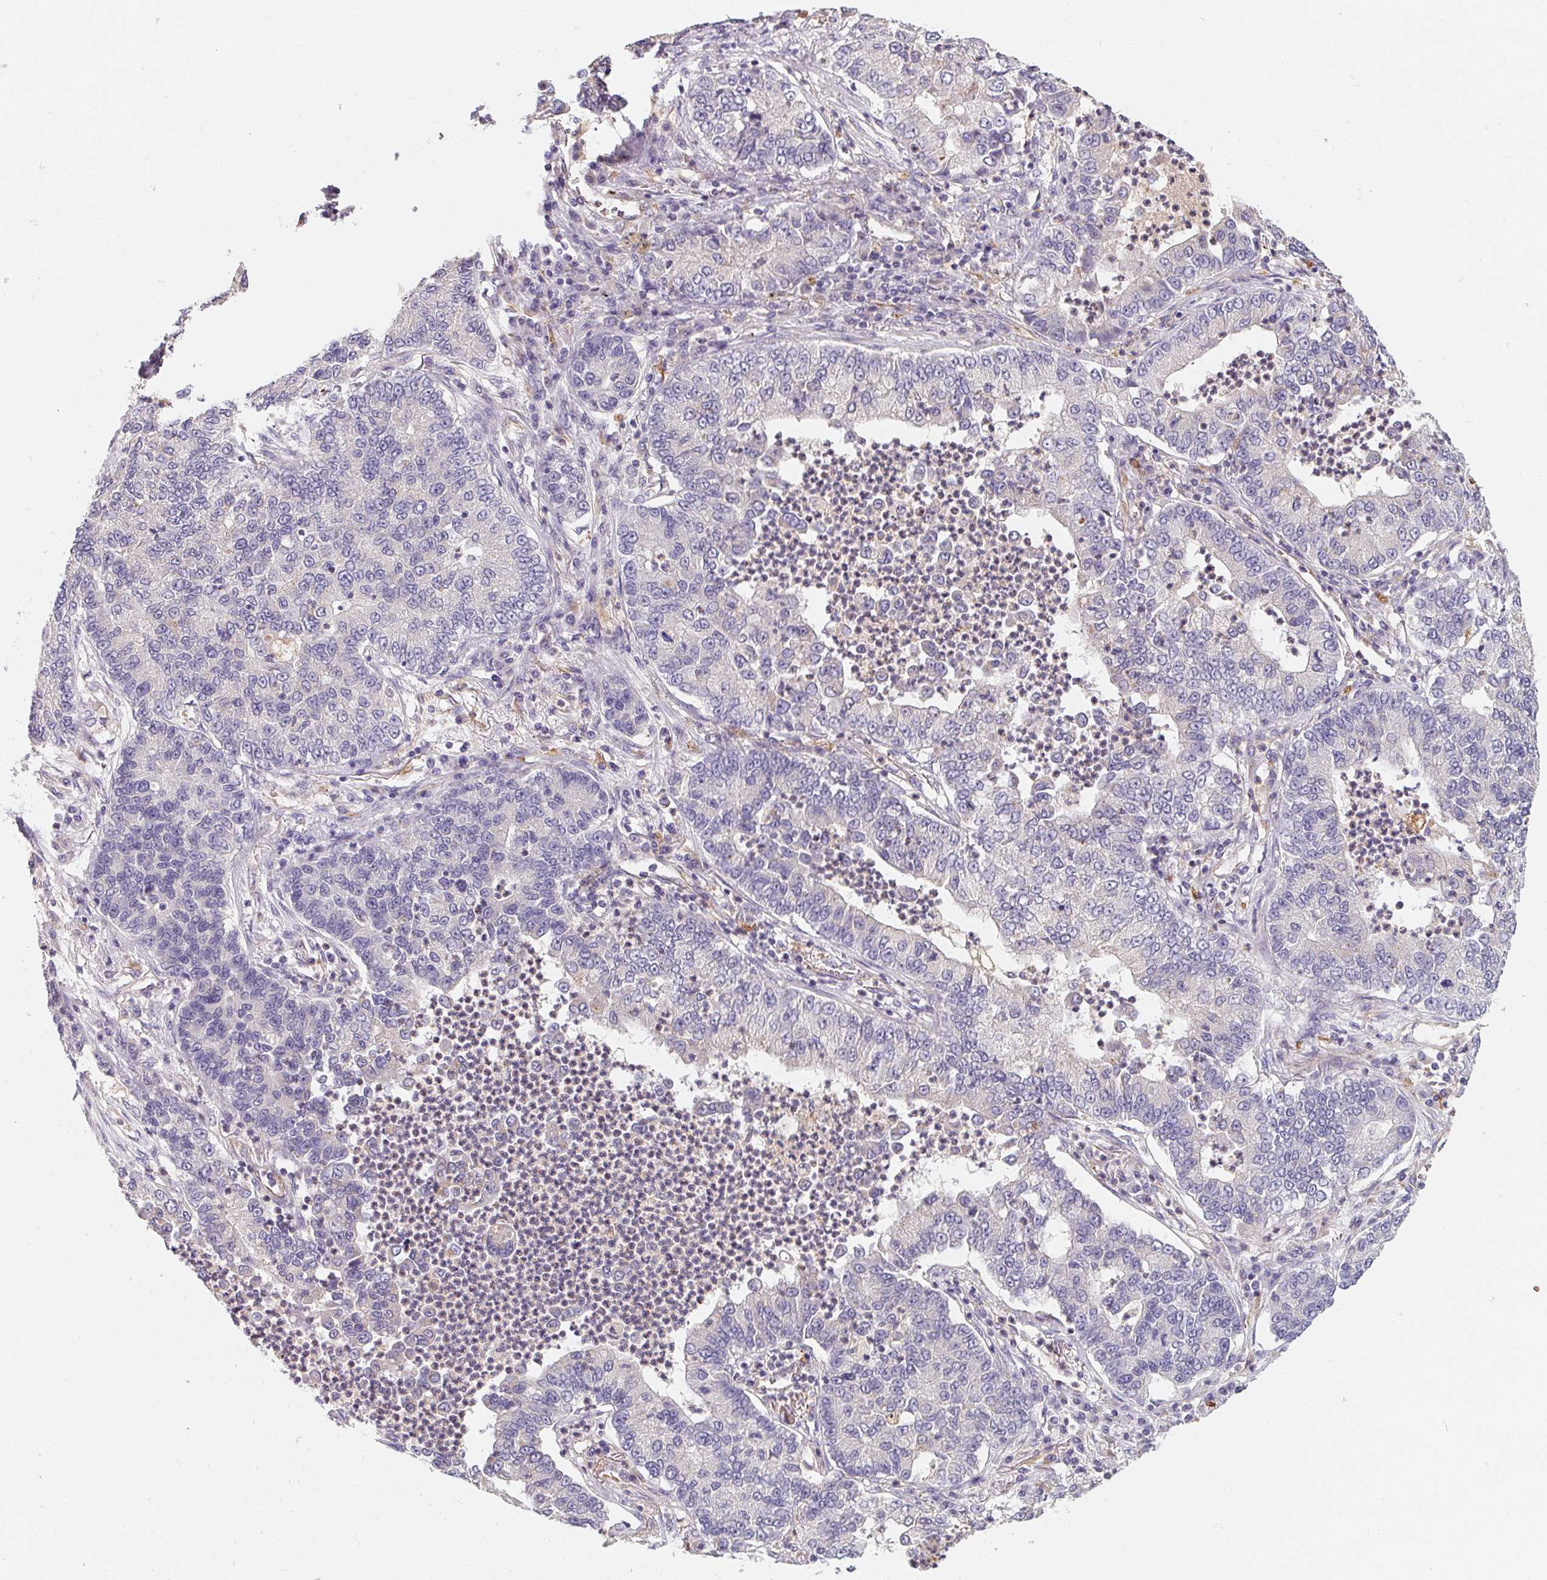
{"staining": {"intensity": "negative", "quantity": "none", "location": "none"}, "tissue": "lung cancer", "cell_type": "Tumor cells", "image_type": "cancer", "snomed": [{"axis": "morphology", "description": "Adenocarcinoma, NOS"}, {"axis": "topography", "description": "Lung"}], "caption": "This is an immunohistochemistry (IHC) image of adenocarcinoma (lung). There is no positivity in tumor cells.", "gene": "TBKBP1", "patient": {"sex": "female", "age": 57}}